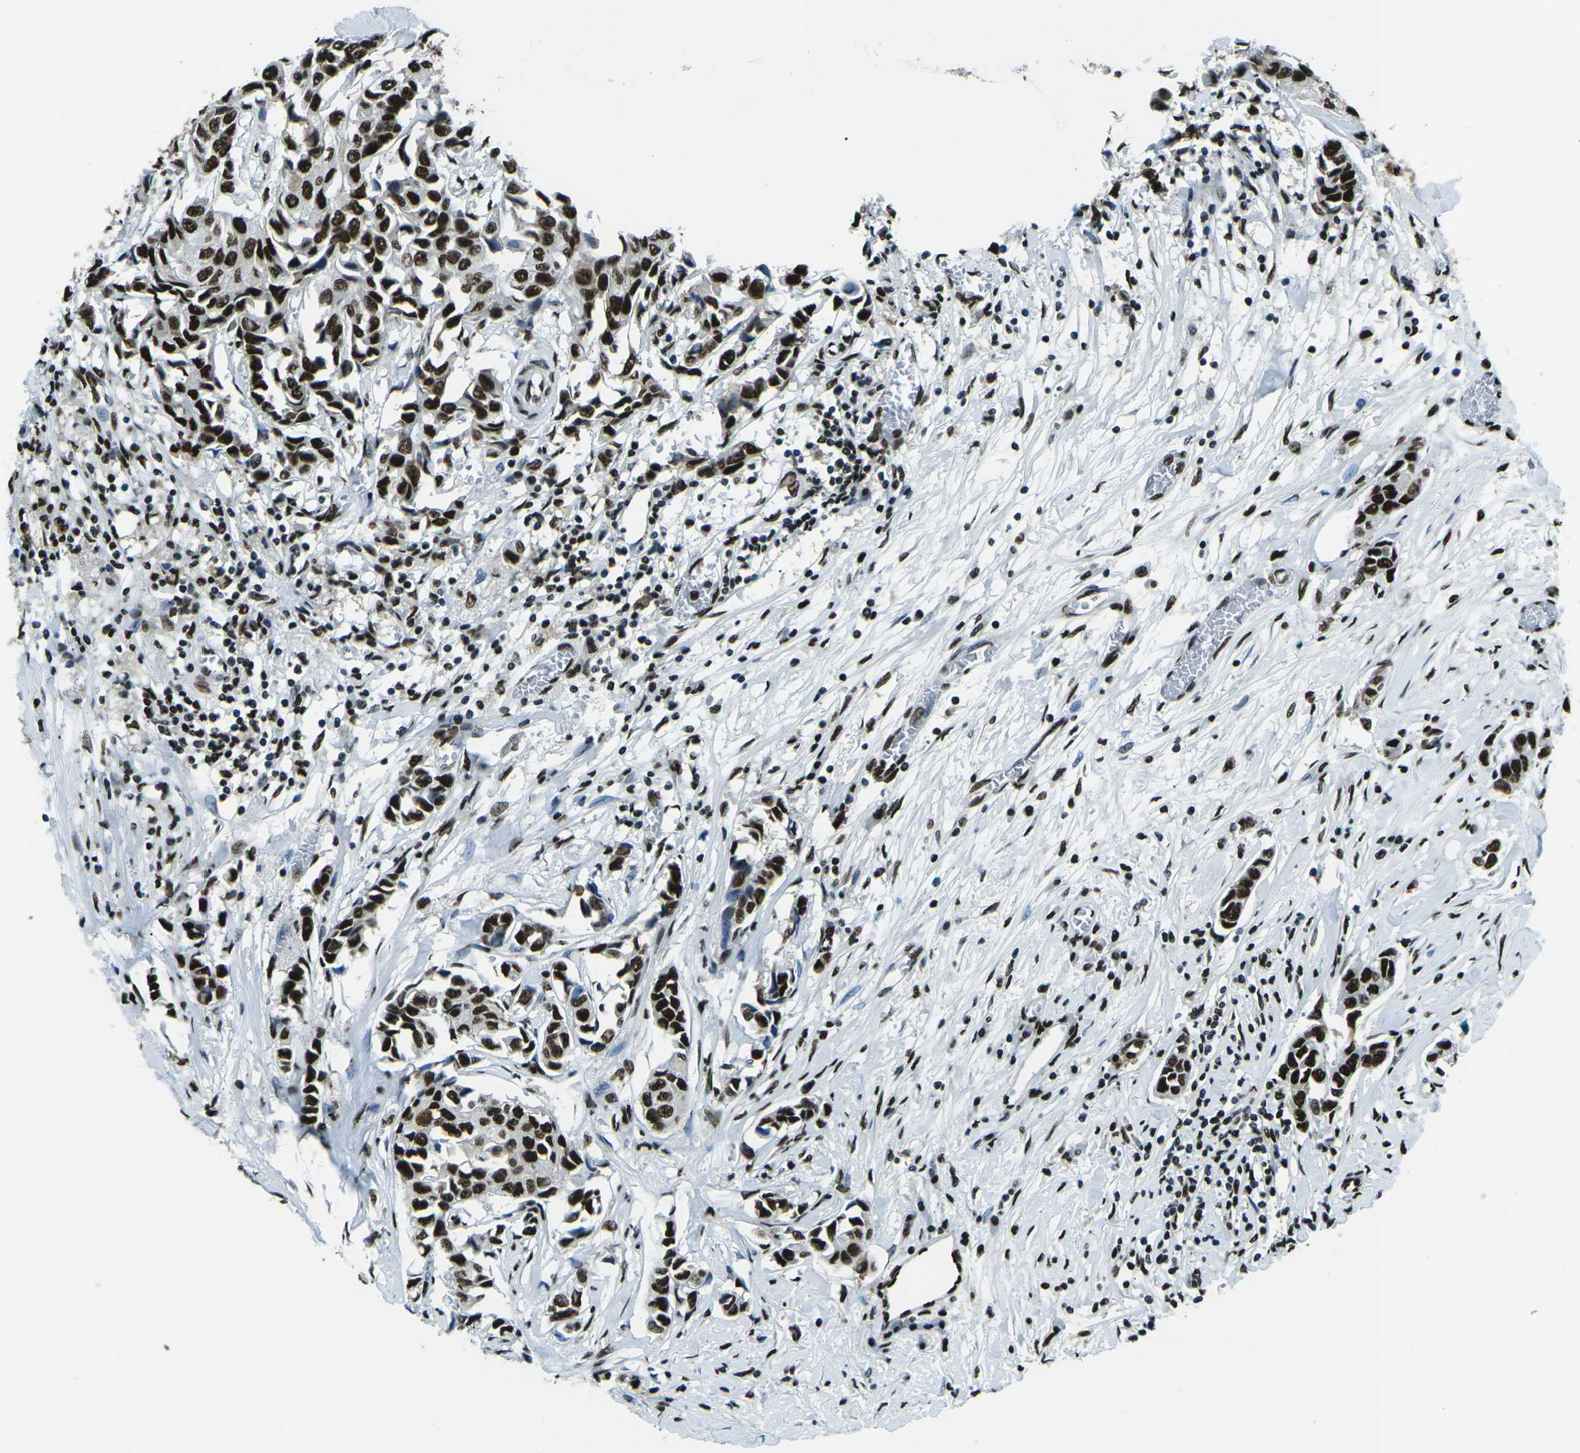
{"staining": {"intensity": "strong", "quantity": ">75%", "location": "nuclear"}, "tissue": "breast cancer", "cell_type": "Tumor cells", "image_type": "cancer", "snomed": [{"axis": "morphology", "description": "Duct carcinoma"}, {"axis": "topography", "description": "Breast"}], "caption": "This photomicrograph displays immunohistochemistry staining of breast infiltrating ductal carcinoma, with high strong nuclear expression in about >75% of tumor cells.", "gene": "HNRNPL", "patient": {"sex": "female", "age": 80}}